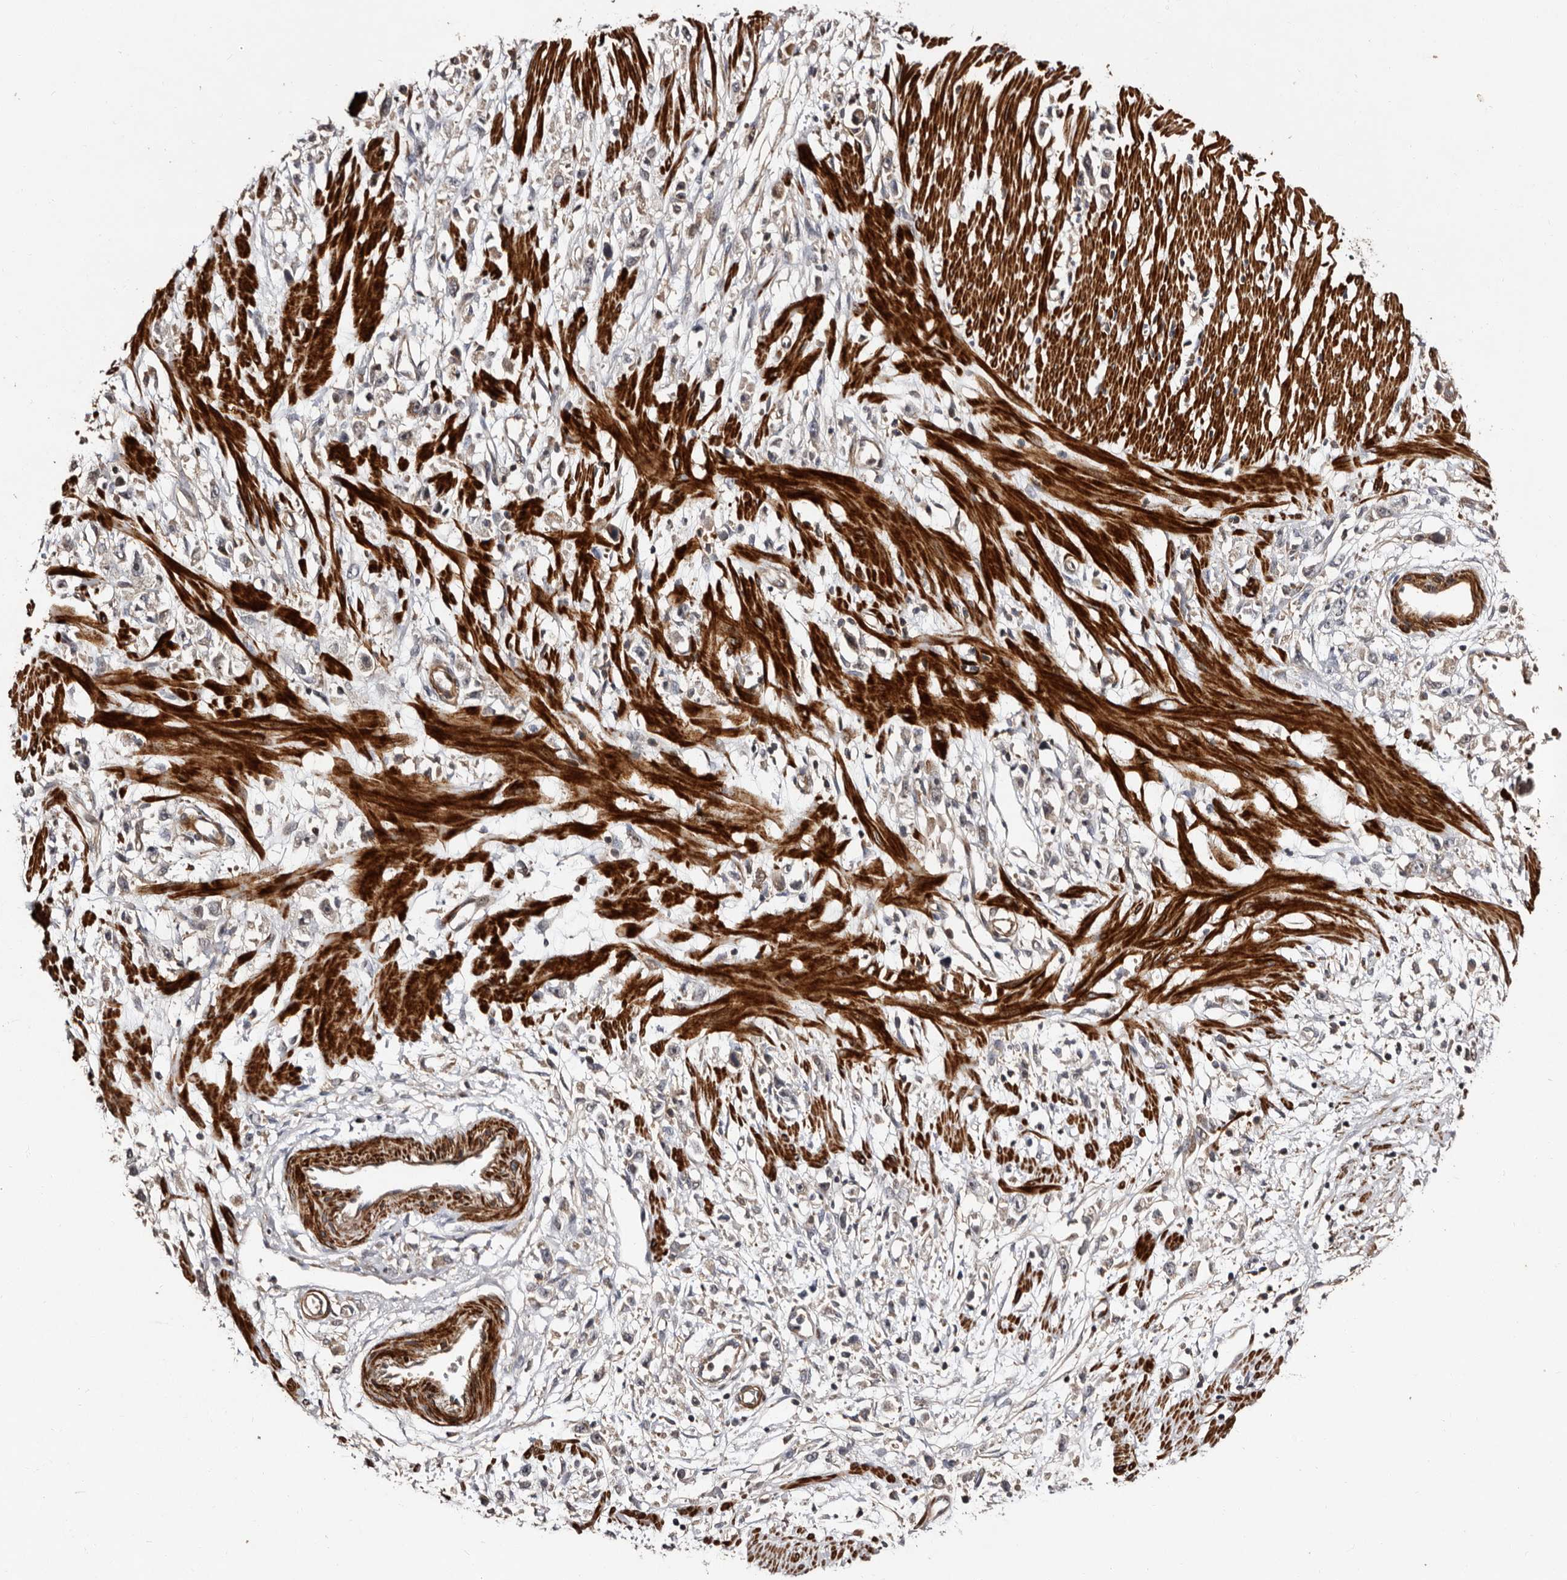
{"staining": {"intensity": "weak", "quantity": "<25%", "location": "cytoplasmic/membranous"}, "tissue": "stomach cancer", "cell_type": "Tumor cells", "image_type": "cancer", "snomed": [{"axis": "morphology", "description": "Adenocarcinoma, NOS"}, {"axis": "topography", "description": "Stomach"}], "caption": "This is an immunohistochemistry histopathology image of human adenocarcinoma (stomach). There is no expression in tumor cells.", "gene": "PRKD3", "patient": {"sex": "female", "age": 59}}